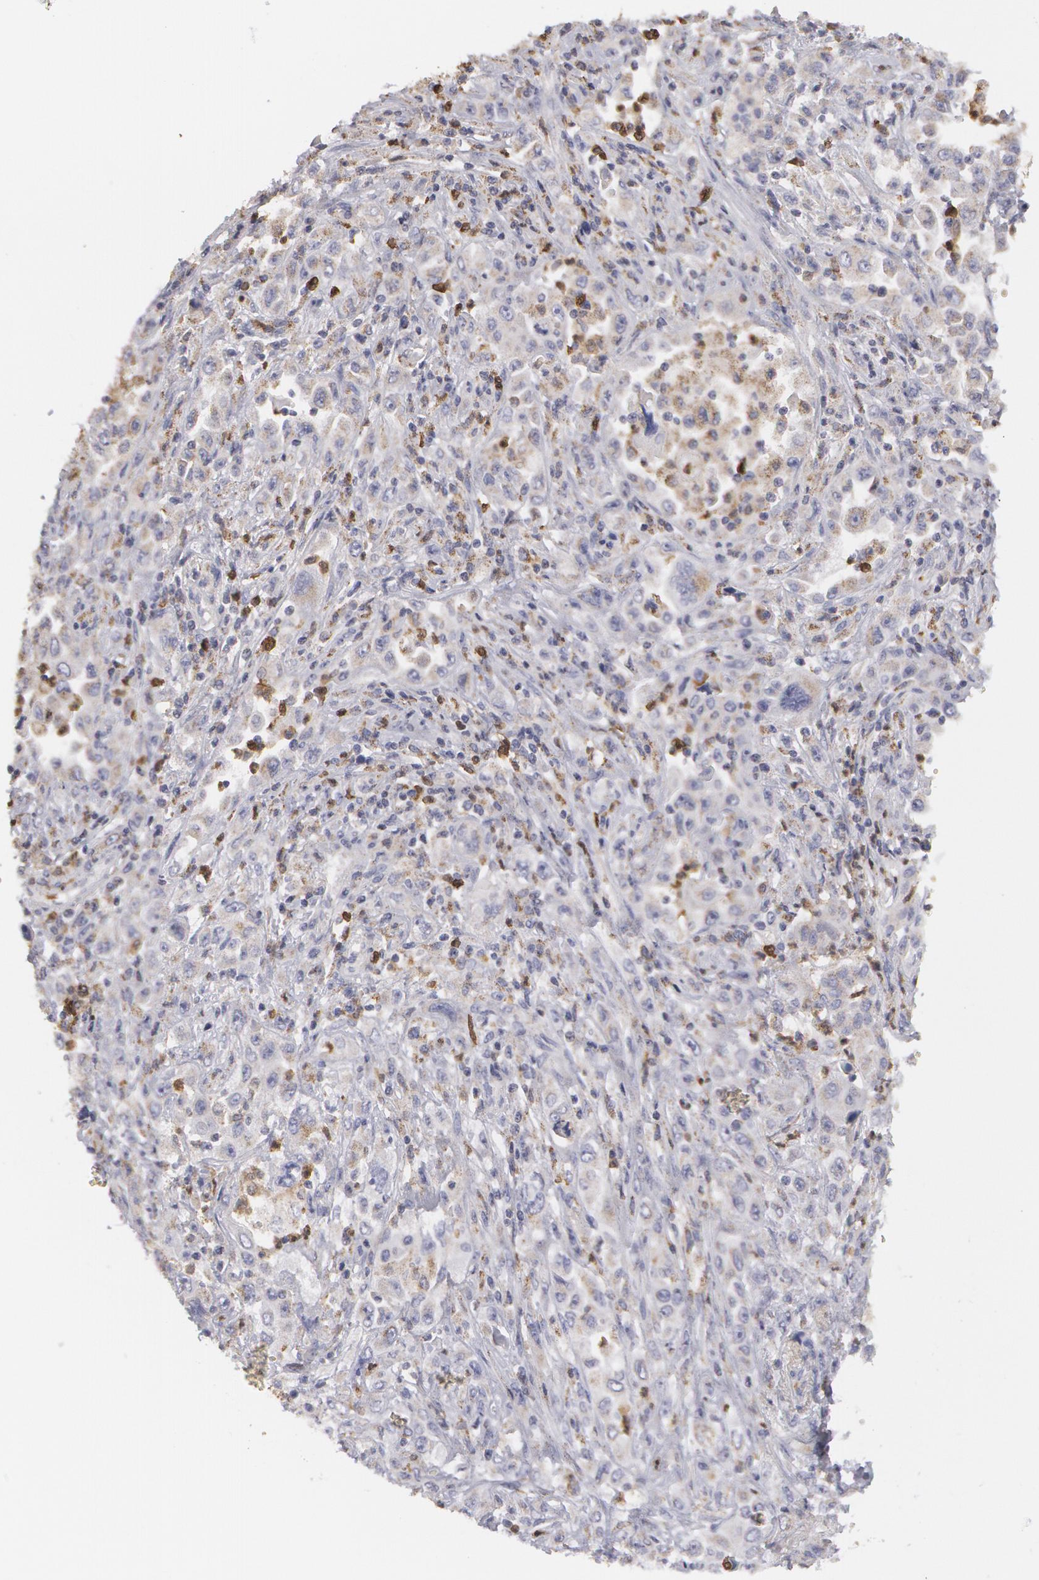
{"staining": {"intensity": "weak", "quantity": "25%-75%", "location": "cytoplasmic/membranous"}, "tissue": "pancreatic cancer", "cell_type": "Tumor cells", "image_type": "cancer", "snomed": [{"axis": "morphology", "description": "Adenocarcinoma, NOS"}, {"axis": "topography", "description": "Pancreas"}], "caption": "Brown immunohistochemical staining in human pancreatic cancer (adenocarcinoma) exhibits weak cytoplasmic/membranous positivity in approximately 25%-75% of tumor cells.", "gene": "CAT", "patient": {"sex": "male", "age": 70}}